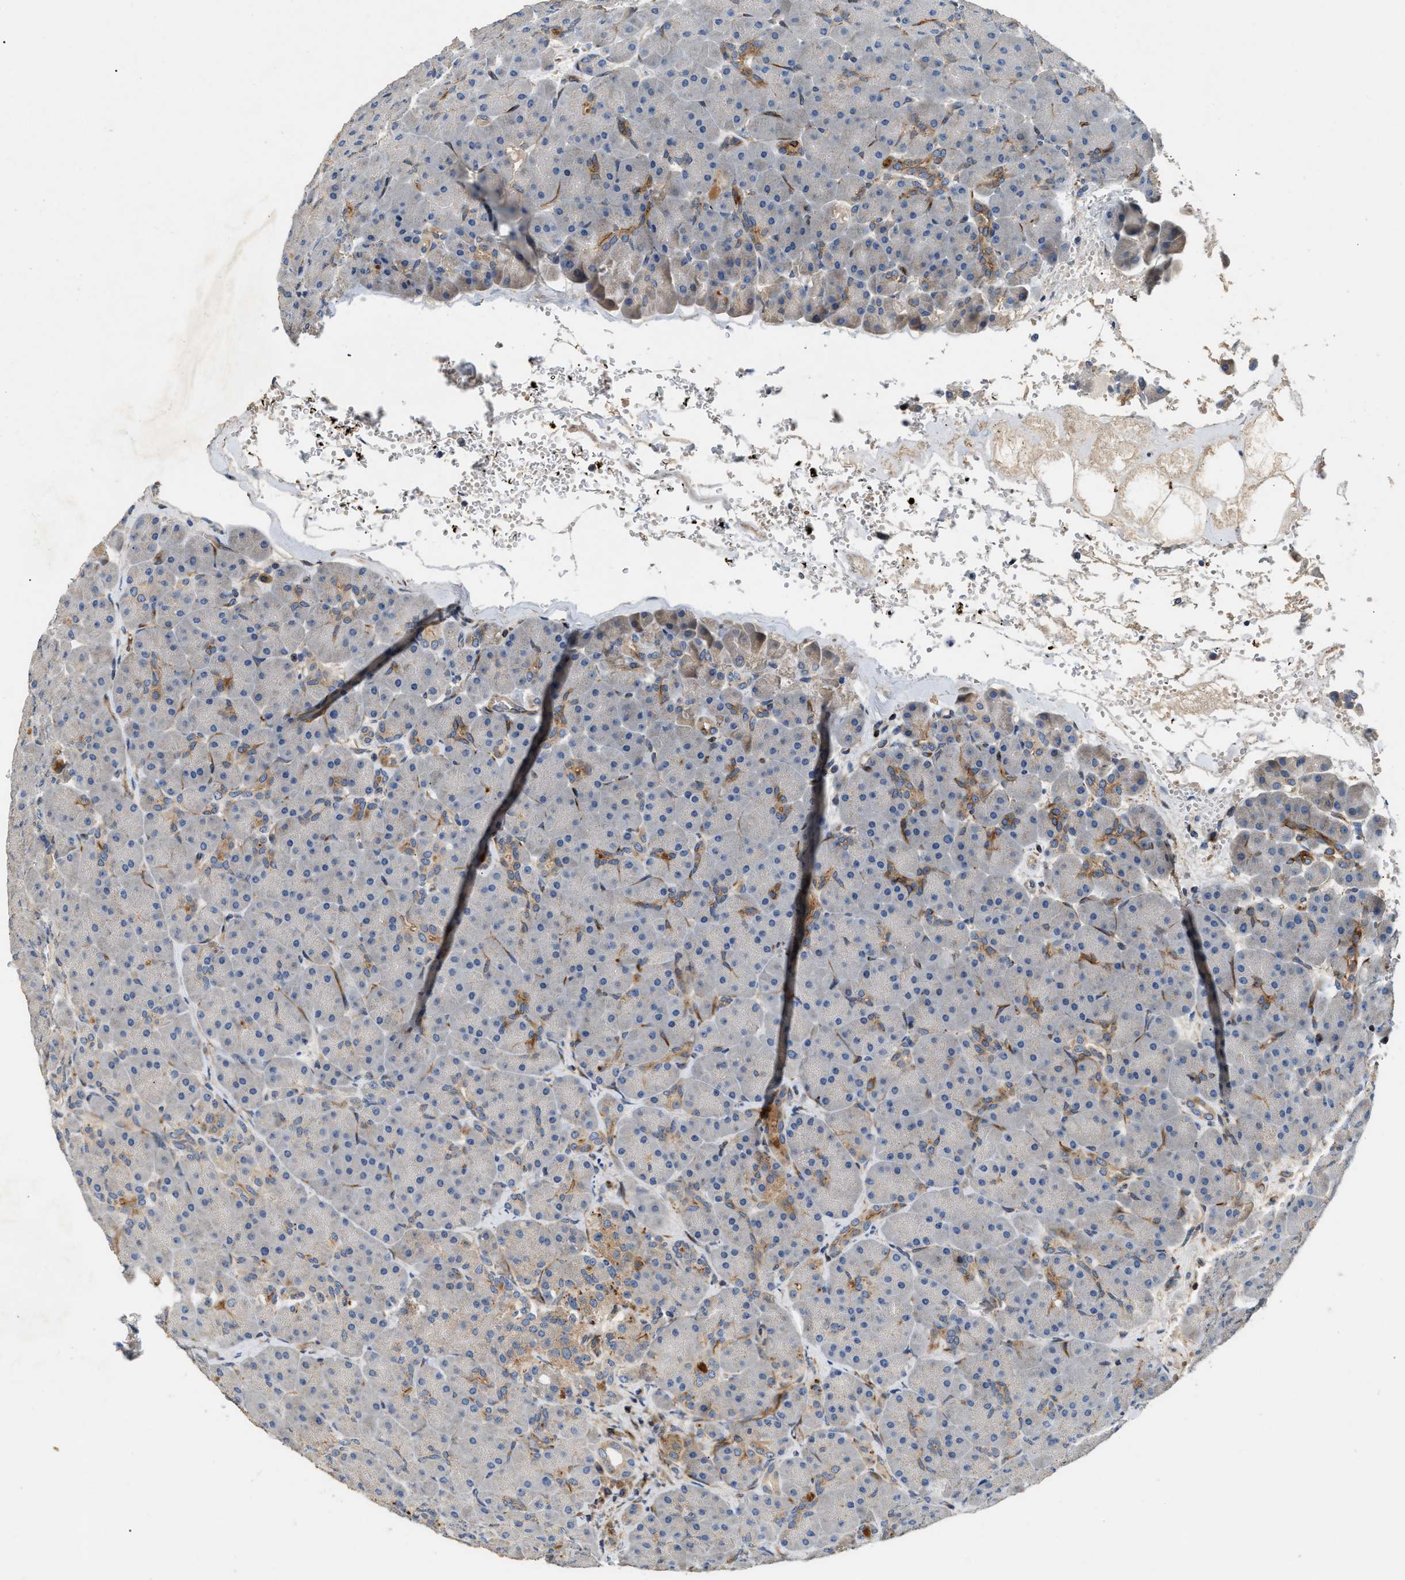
{"staining": {"intensity": "moderate", "quantity": "<25%", "location": "cytoplasmic/membranous"}, "tissue": "pancreas", "cell_type": "Exocrine glandular cells", "image_type": "normal", "snomed": [{"axis": "morphology", "description": "Normal tissue, NOS"}, {"axis": "topography", "description": "Pancreas"}], "caption": "Protein positivity by IHC exhibits moderate cytoplasmic/membranous staining in approximately <25% of exocrine glandular cells in benign pancreas.", "gene": "IL17RC", "patient": {"sex": "male", "age": 66}}